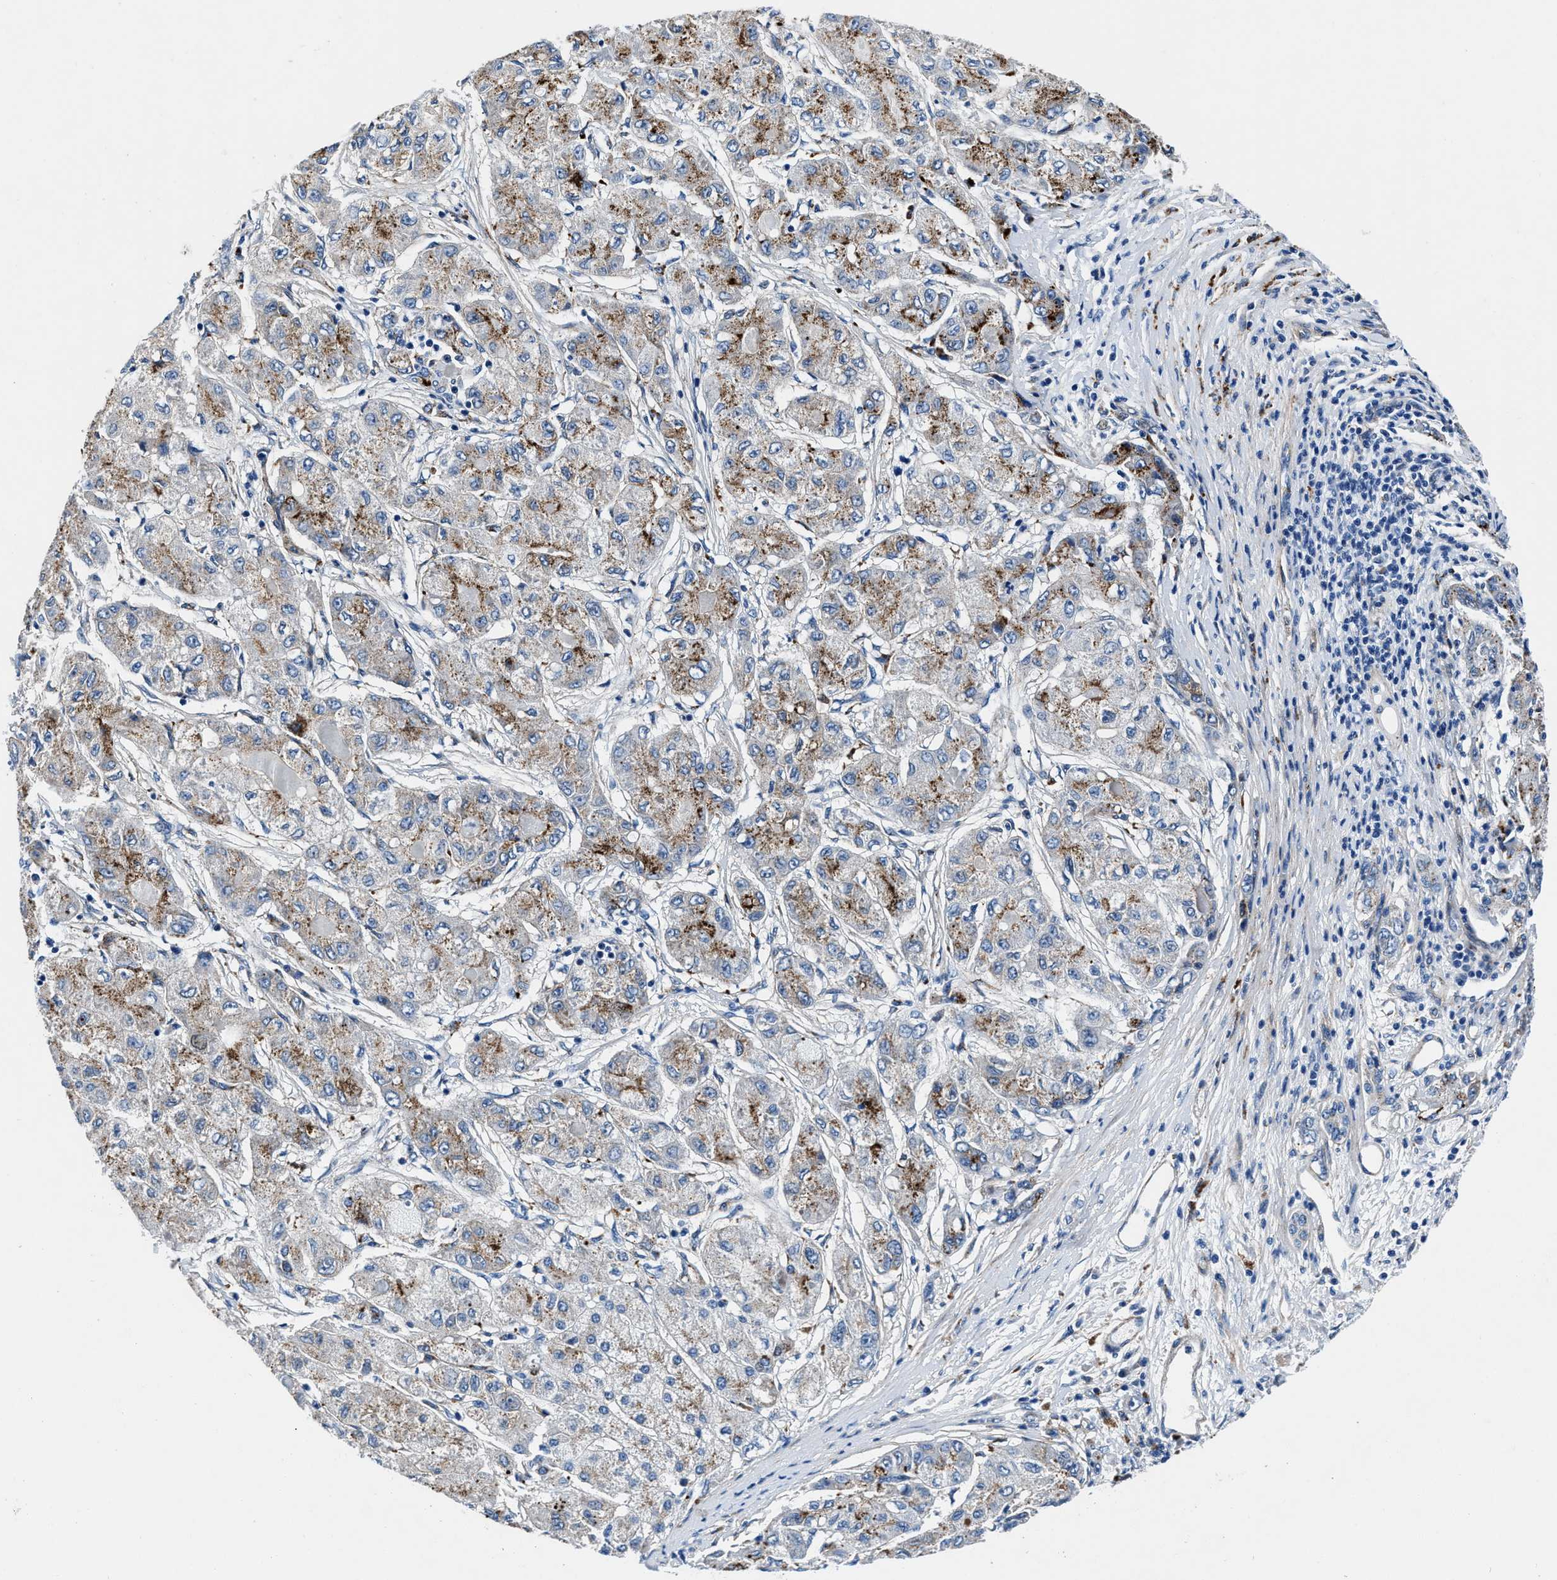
{"staining": {"intensity": "moderate", "quantity": "<25%", "location": "cytoplasmic/membranous"}, "tissue": "liver cancer", "cell_type": "Tumor cells", "image_type": "cancer", "snomed": [{"axis": "morphology", "description": "Carcinoma, Hepatocellular, NOS"}, {"axis": "topography", "description": "Liver"}], "caption": "Immunohistochemistry (IHC) staining of liver cancer, which displays low levels of moderate cytoplasmic/membranous expression in approximately <25% of tumor cells indicating moderate cytoplasmic/membranous protein staining. The staining was performed using DAB (brown) for protein detection and nuclei were counterstained in hematoxylin (blue).", "gene": "DAG1", "patient": {"sex": "male", "age": 80}}